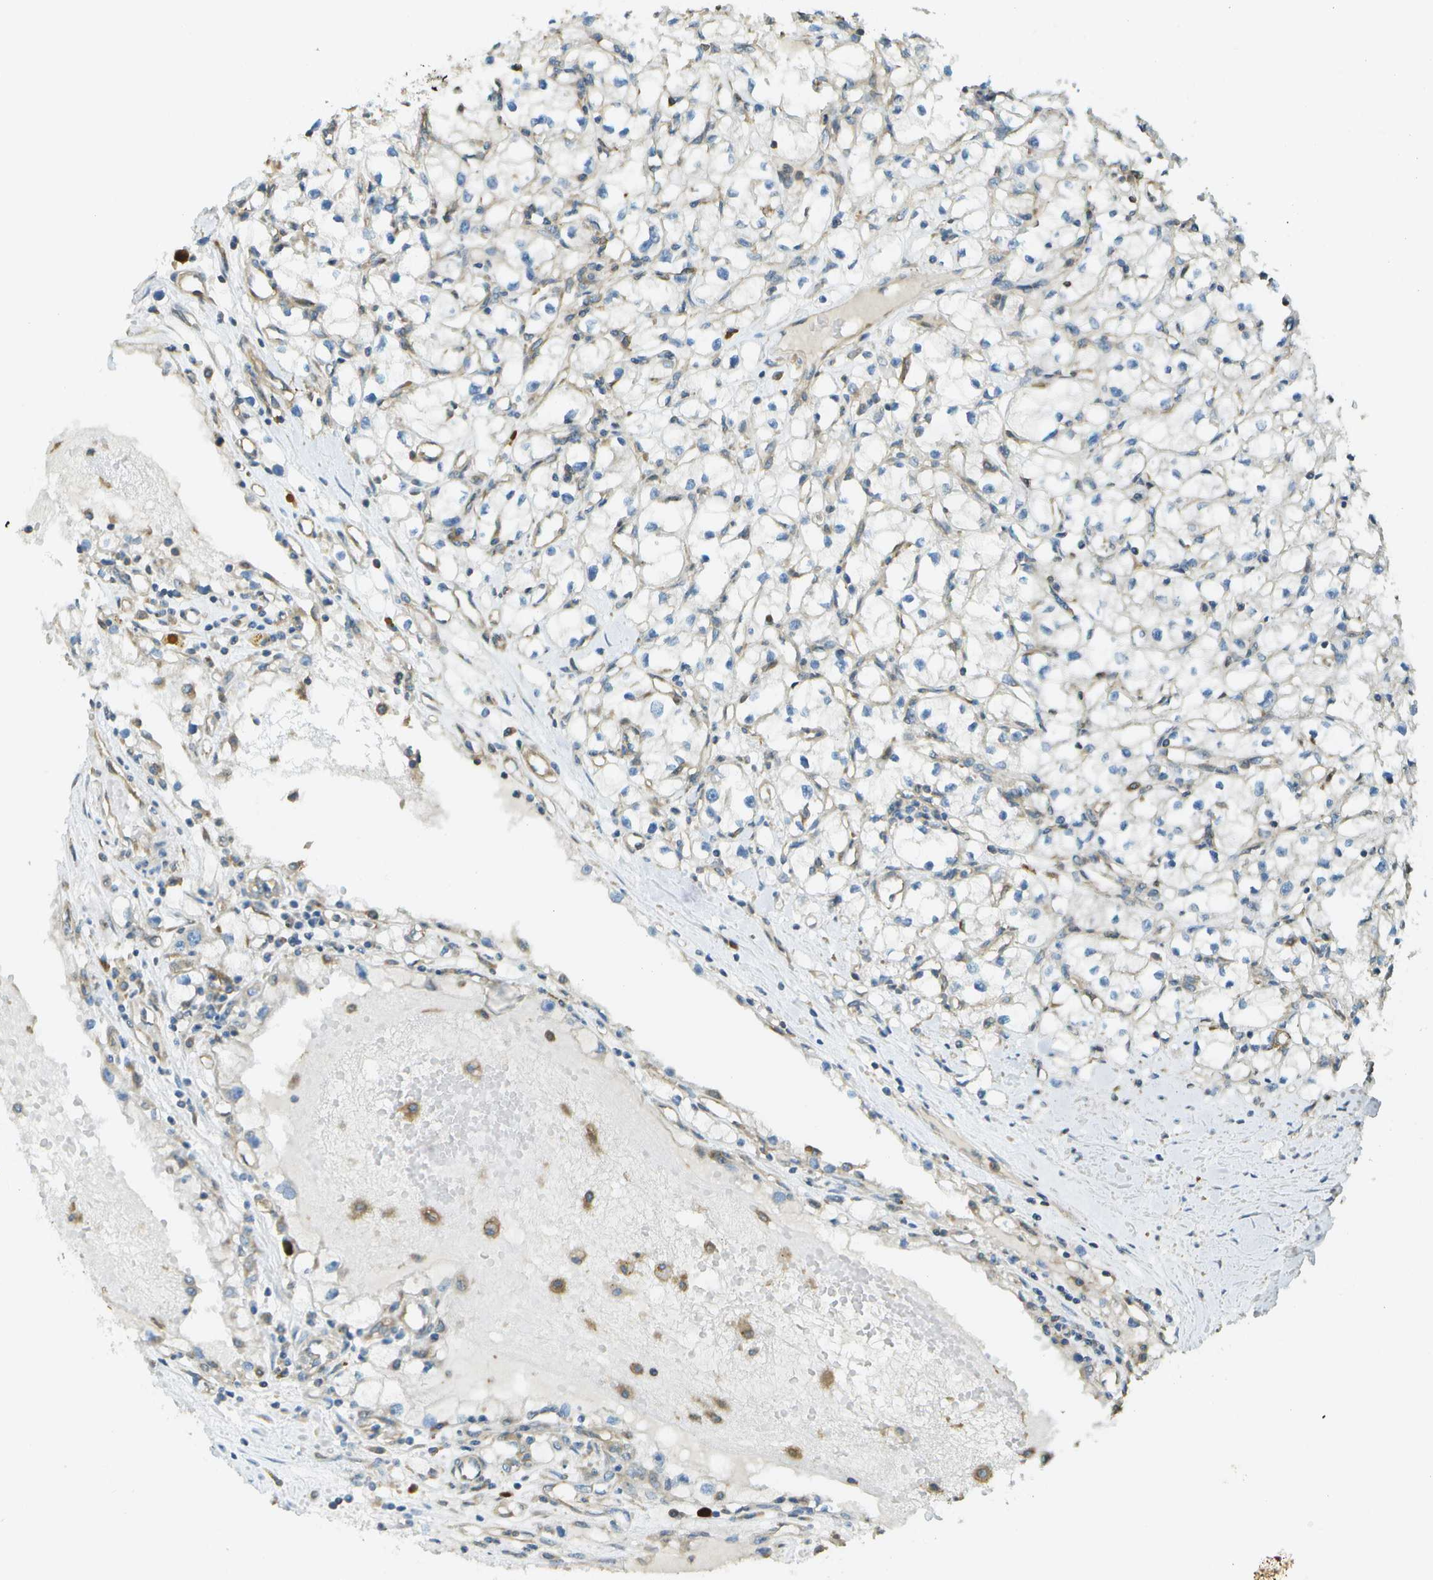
{"staining": {"intensity": "negative", "quantity": "none", "location": "none"}, "tissue": "renal cancer", "cell_type": "Tumor cells", "image_type": "cancer", "snomed": [{"axis": "morphology", "description": "Adenocarcinoma, NOS"}, {"axis": "topography", "description": "Kidney"}], "caption": "Human renal cancer (adenocarcinoma) stained for a protein using immunohistochemistry reveals no positivity in tumor cells.", "gene": "DNAJB11", "patient": {"sex": "male", "age": 56}}